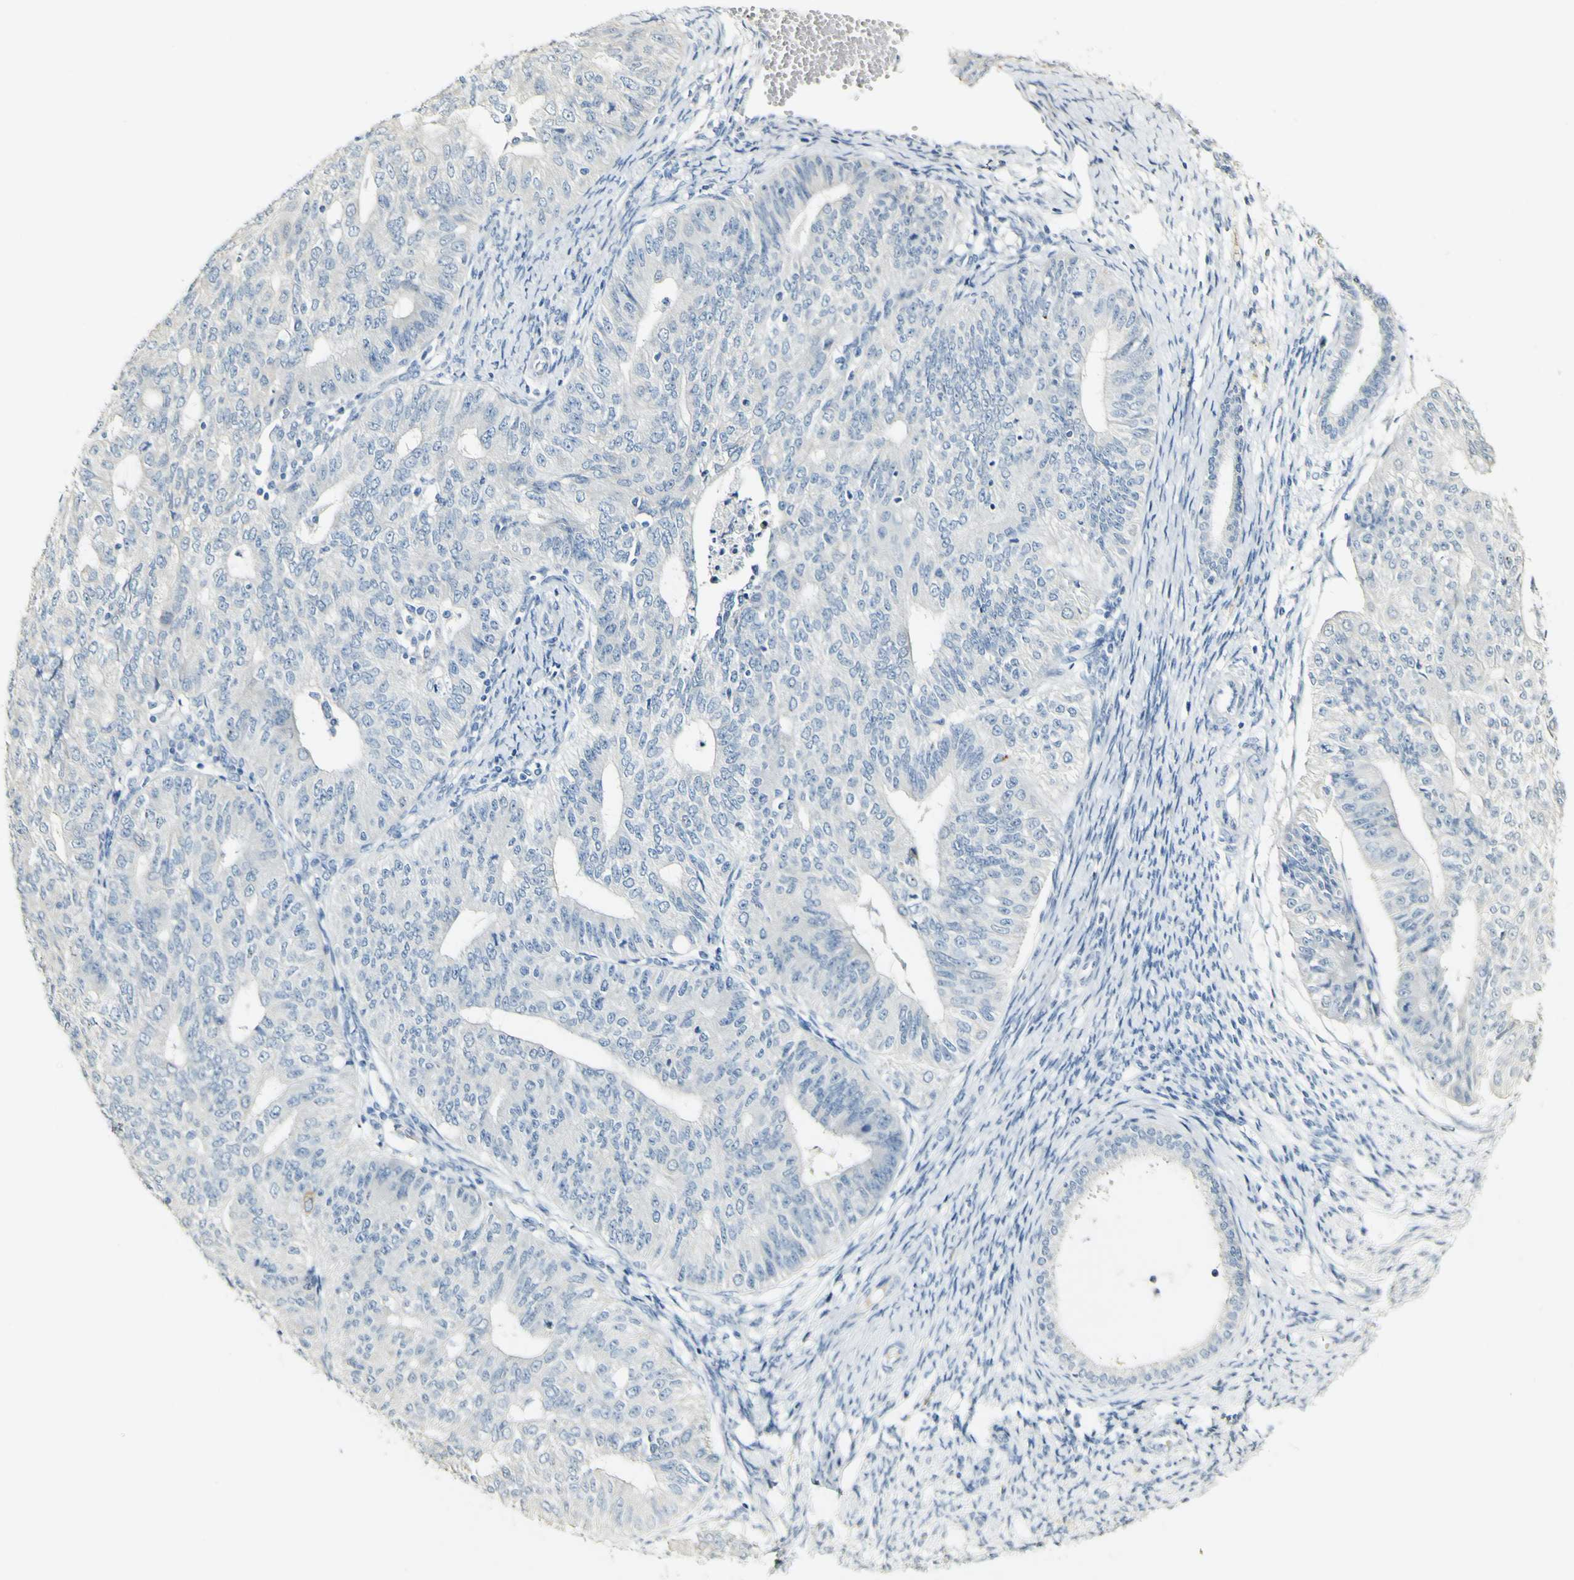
{"staining": {"intensity": "negative", "quantity": "none", "location": "none"}, "tissue": "endometrial cancer", "cell_type": "Tumor cells", "image_type": "cancer", "snomed": [{"axis": "morphology", "description": "Adenocarcinoma, NOS"}, {"axis": "topography", "description": "Endometrium"}], "caption": "Immunohistochemical staining of adenocarcinoma (endometrial) exhibits no significant positivity in tumor cells.", "gene": "FMO3", "patient": {"sex": "female", "age": 32}}